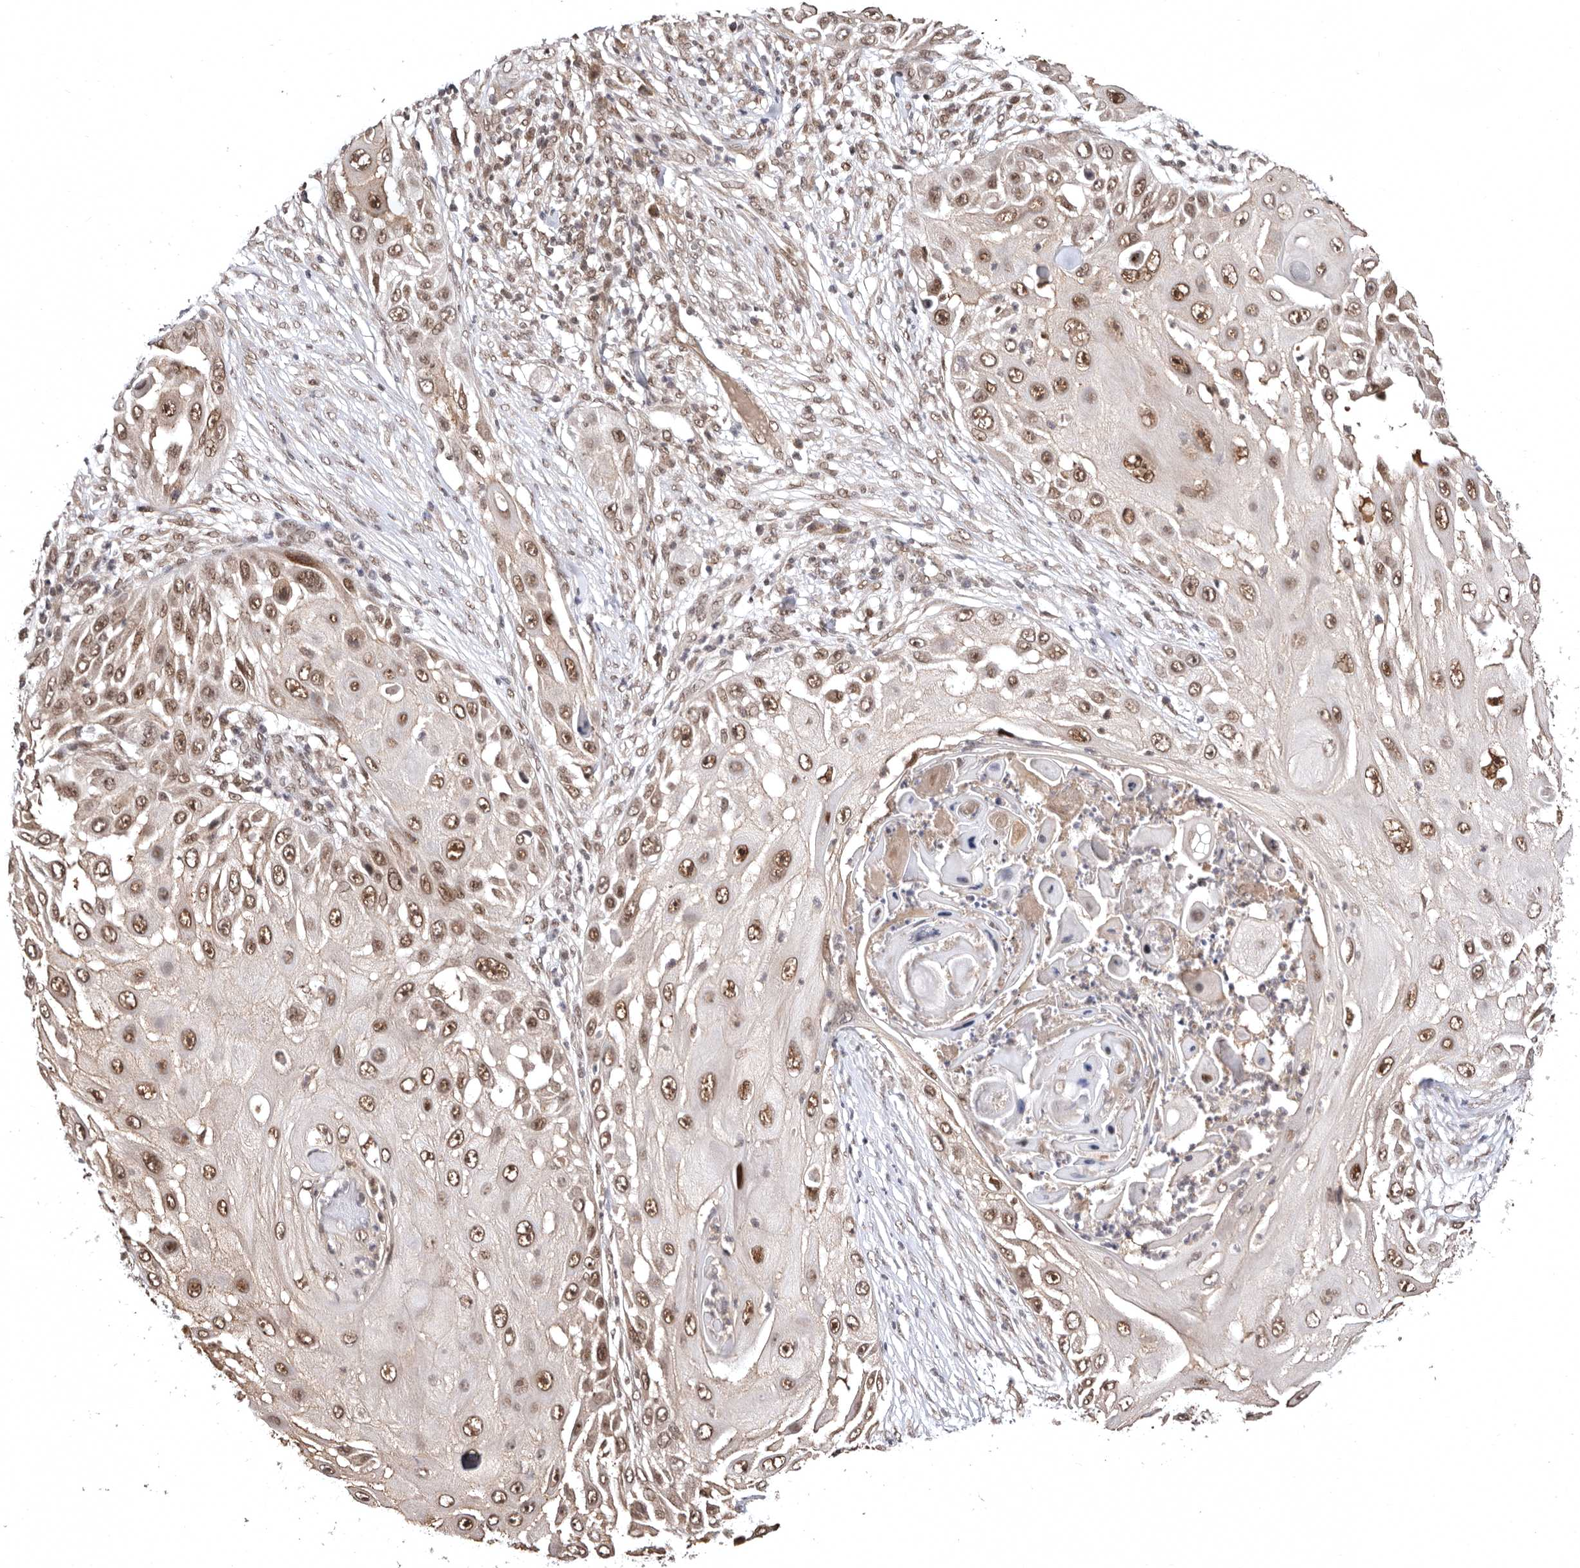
{"staining": {"intensity": "moderate", "quantity": ">75%", "location": "nuclear"}, "tissue": "skin cancer", "cell_type": "Tumor cells", "image_type": "cancer", "snomed": [{"axis": "morphology", "description": "Squamous cell carcinoma, NOS"}, {"axis": "topography", "description": "Skin"}], "caption": "IHC image of skin cancer (squamous cell carcinoma) stained for a protein (brown), which reveals medium levels of moderate nuclear staining in about >75% of tumor cells.", "gene": "MED8", "patient": {"sex": "female", "age": 44}}